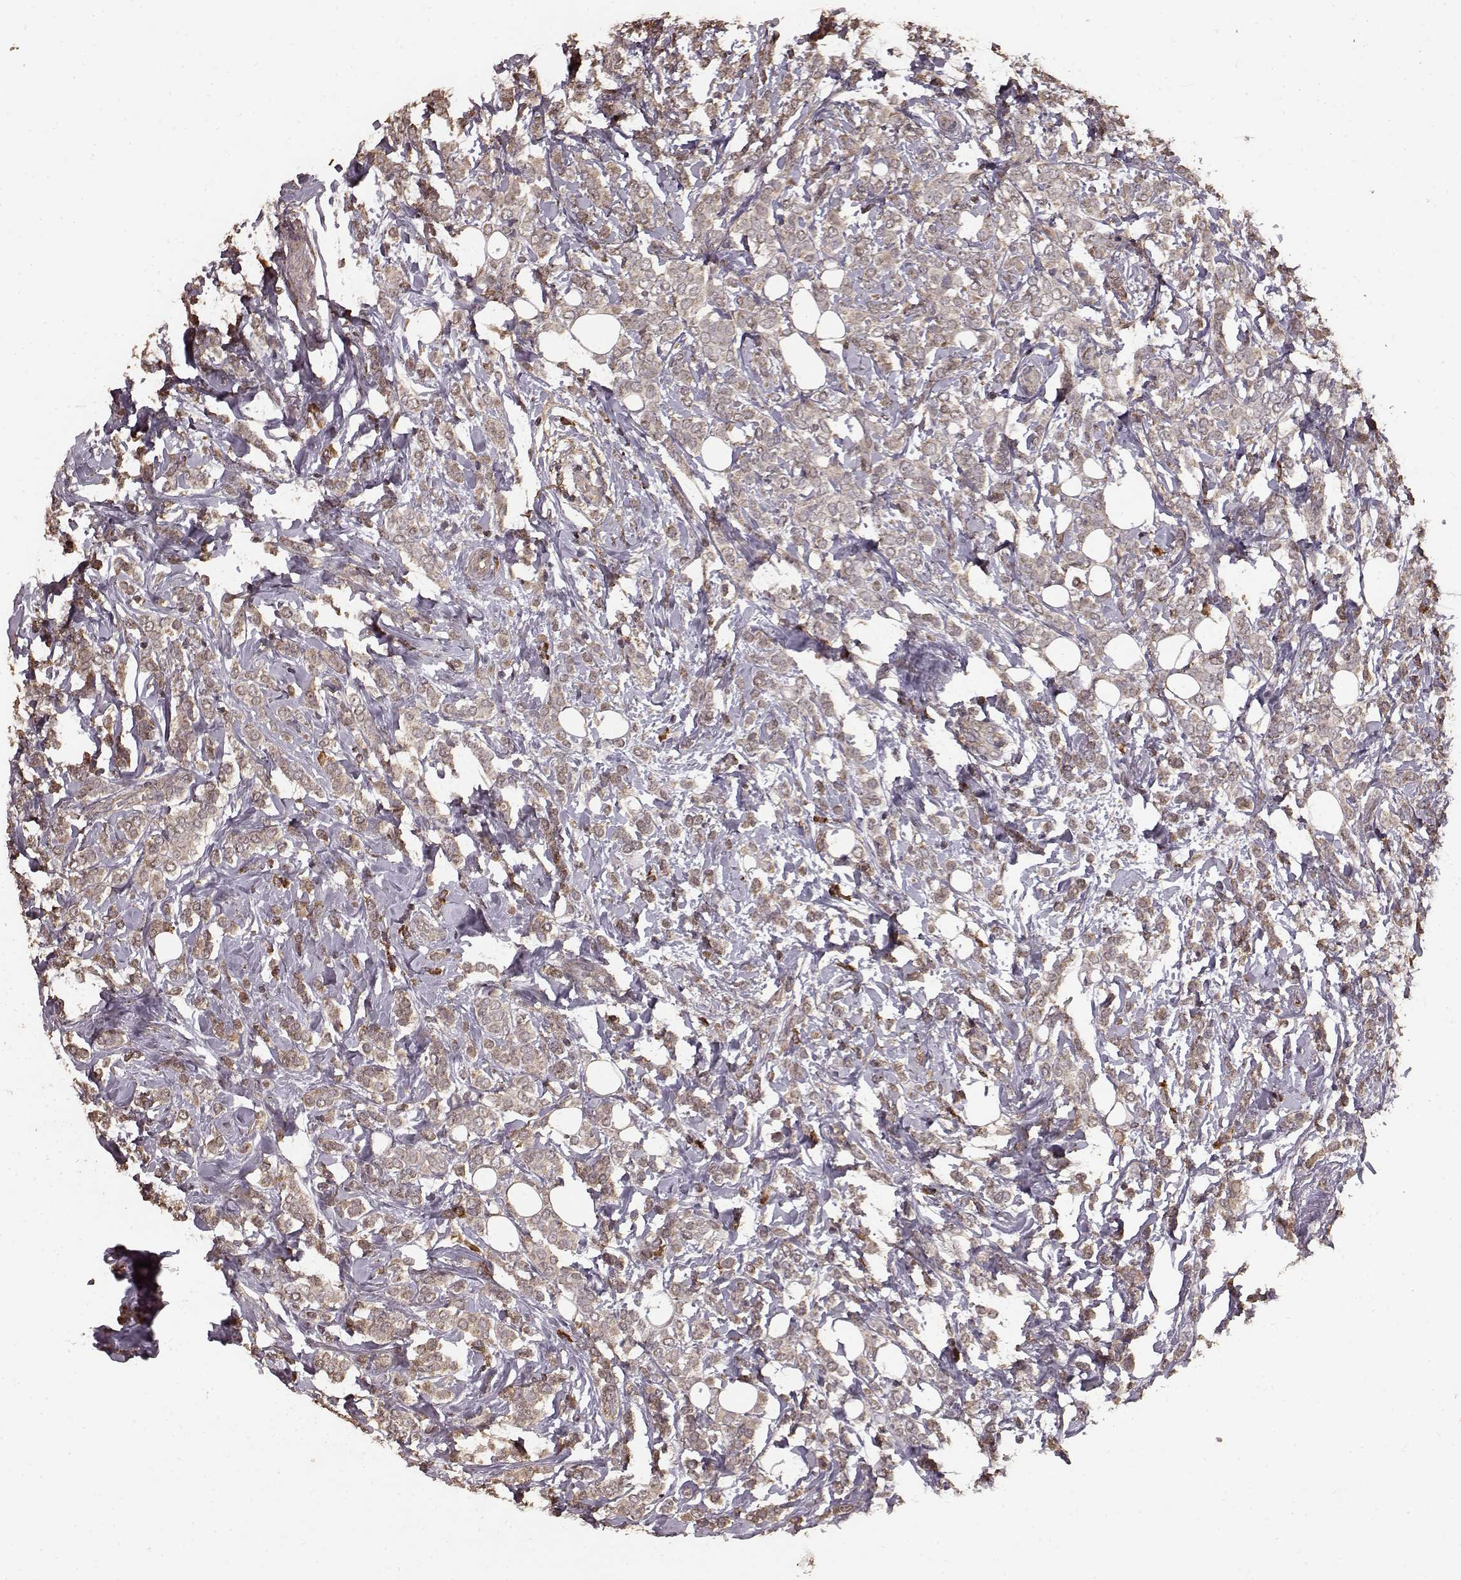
{"staining": {"intensity": "moderate", "quantity": "<25%", "location": "cytoplasmic/membranous"}, "tissue": "breast cancer", "cell_type": "Tumor cells", "image_type": "cancer", "snomed": [{"axis": "morphology", "description": "Lobular carcinoma"}, {"axis": "topography", "description": "Breast"}], "caption": "Breast cancer stained with immunohistochemistry (IHC) shows moderate cytoplasmic/membranous positivity in approximately <25% of tumor cells. (Stains: DAB in brown, nuclei in blue, Microscopy: brightfield microscopy at high magnification).", "gene": "USP15", "patient": {"sex": "female", "age": 49}}